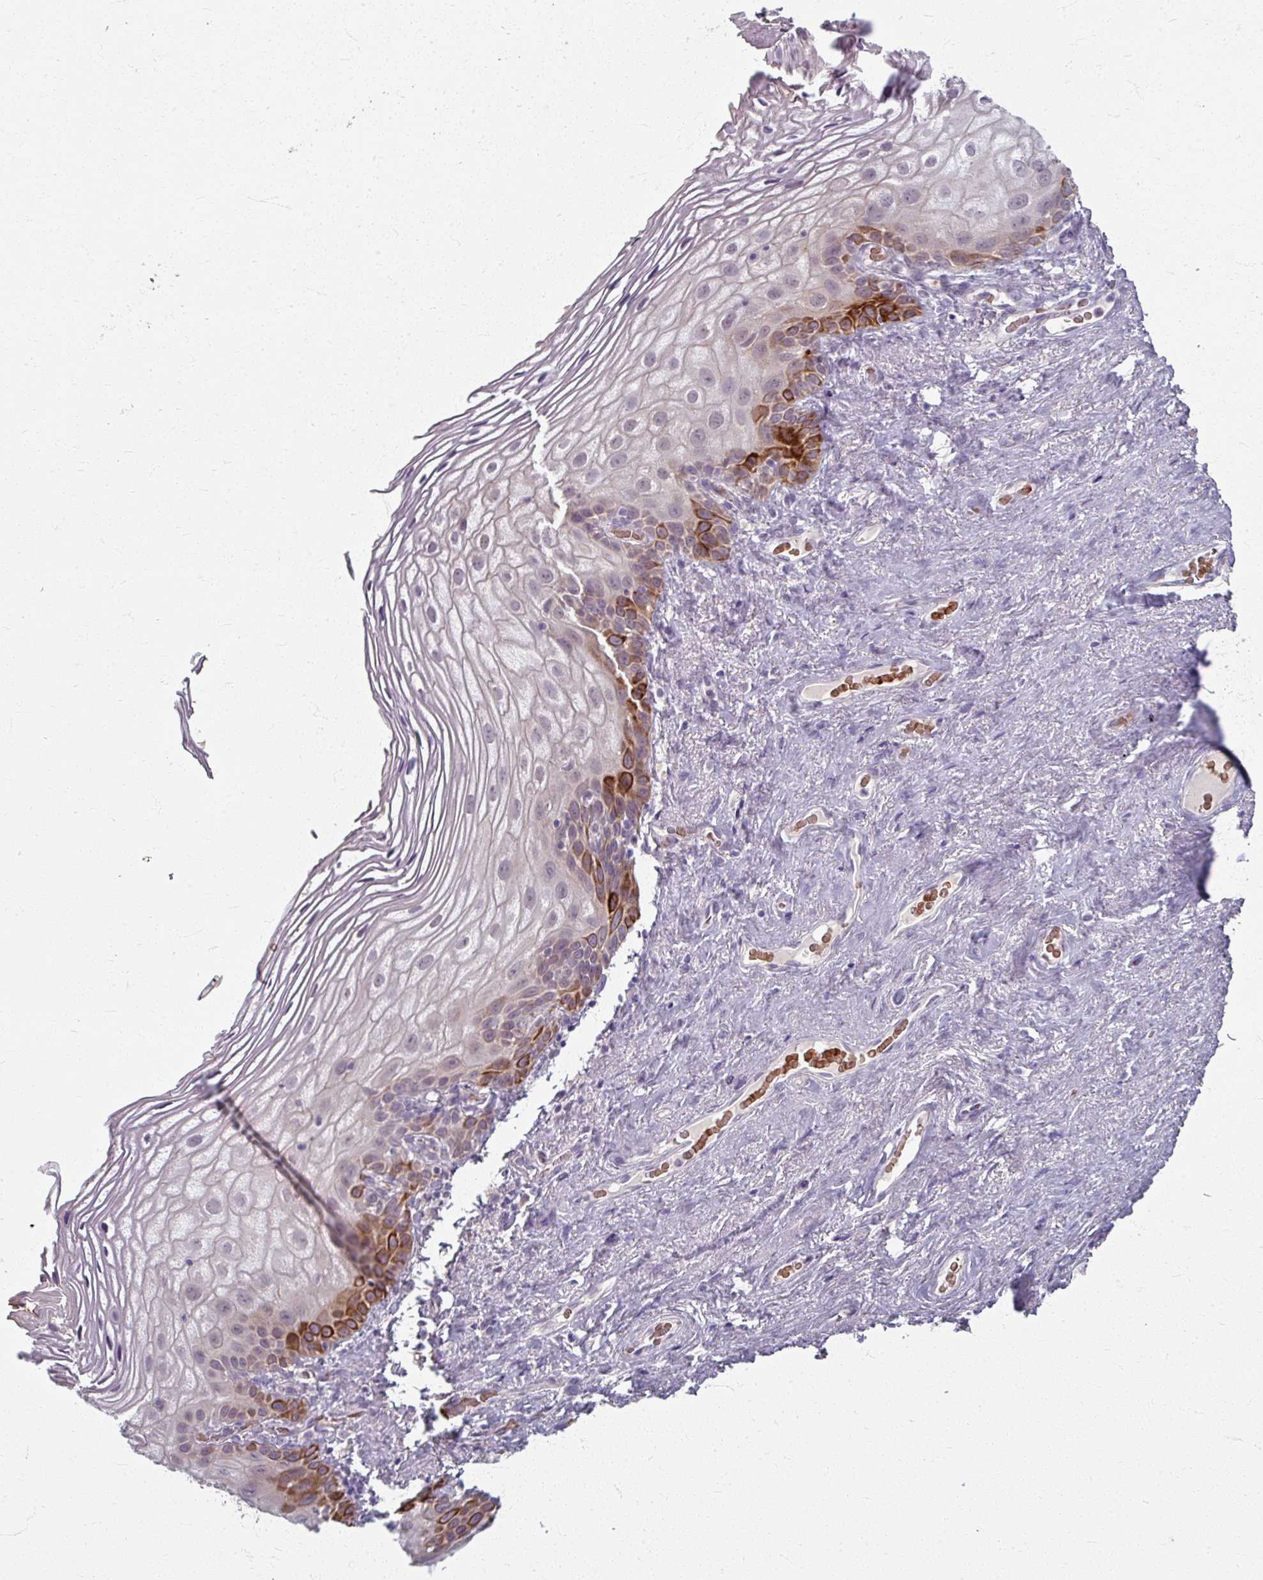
{"staining": {"intensity": "strong", "quantity": "<25%", "location": "cytoplasmic/membranous"}, "tissue": "vagina", "cell_type": "Squamous epithelial cells", "image_type": "normal", "snomed": [{"axis": "morphology", "description": "Normal tissue, NOS"}, {"axis": "topography", "description": "Vagina"}, {"axis": "topography", "description": "Peripheral nerve tissue"}], "caption": "Squamous epithelial cells exhibit medium levels of strong cytoplasmic/membranous positivity in approximately <25% of cells in benign human vagina. (Brightfield microscopy of DAB IHC at high magnification).", "gene": "KMT5C", "patient": {"sex": "female", "age": 71}}